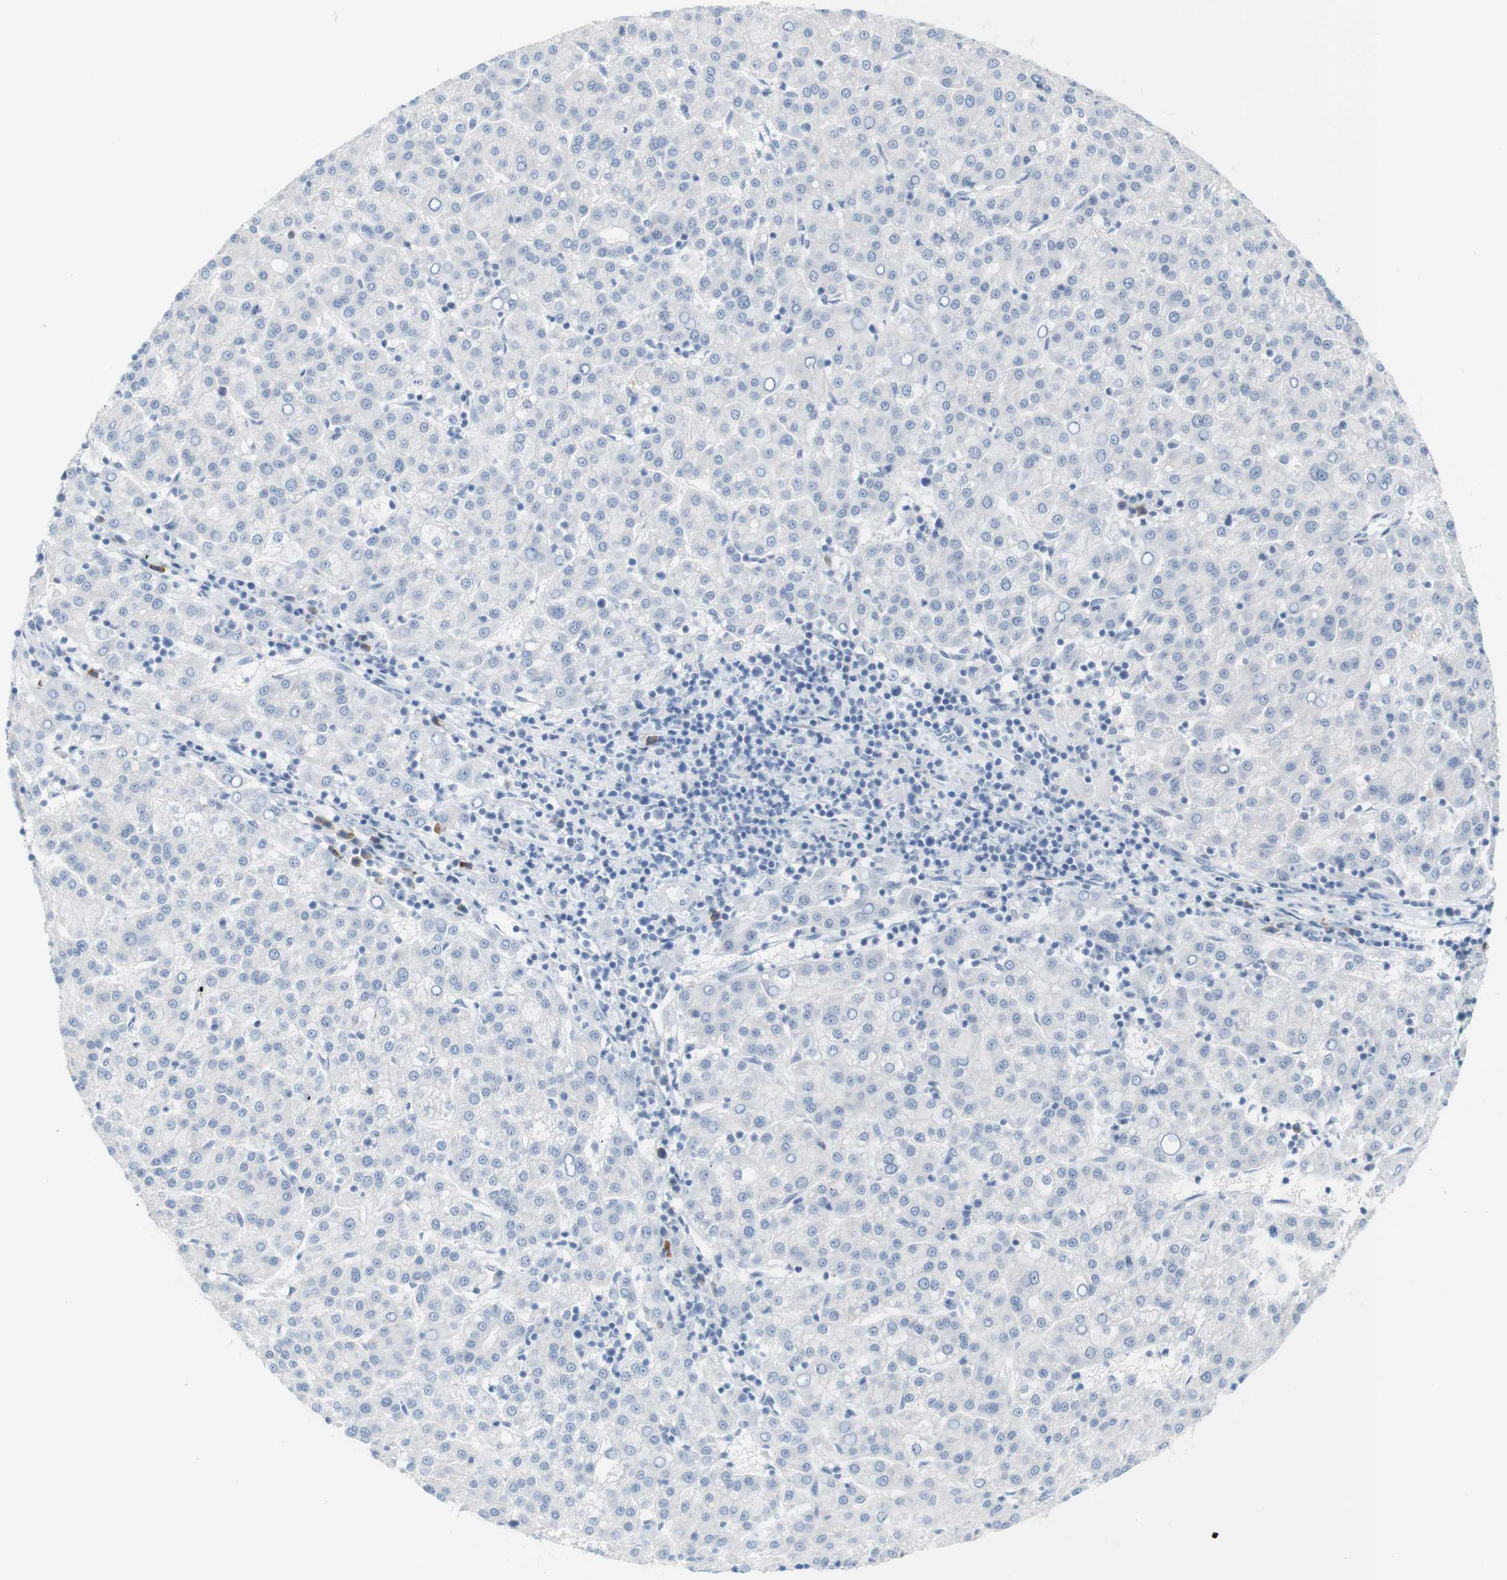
{"staining": {"intensity": "negative", "quantity": "none", "location": "none"}, "tissue": "liver cancer", "cell_type": "Tumor cells", "image_type": "cancer", "snomed": [{"axis": "morphology", "description": "Carcinoma, Hepatocellular, NOS"}, {"axis": "topography", "description": "Liver"}], "caption": "Immunohistochemistry of human liver cancer (hepatocellular carcinoma) exhibits no positivity in tumor cells. (DAB IHC with hematoxylin counter stain).", "gene": "RGS9", "patient": {"sex": "female", "age": 58}}